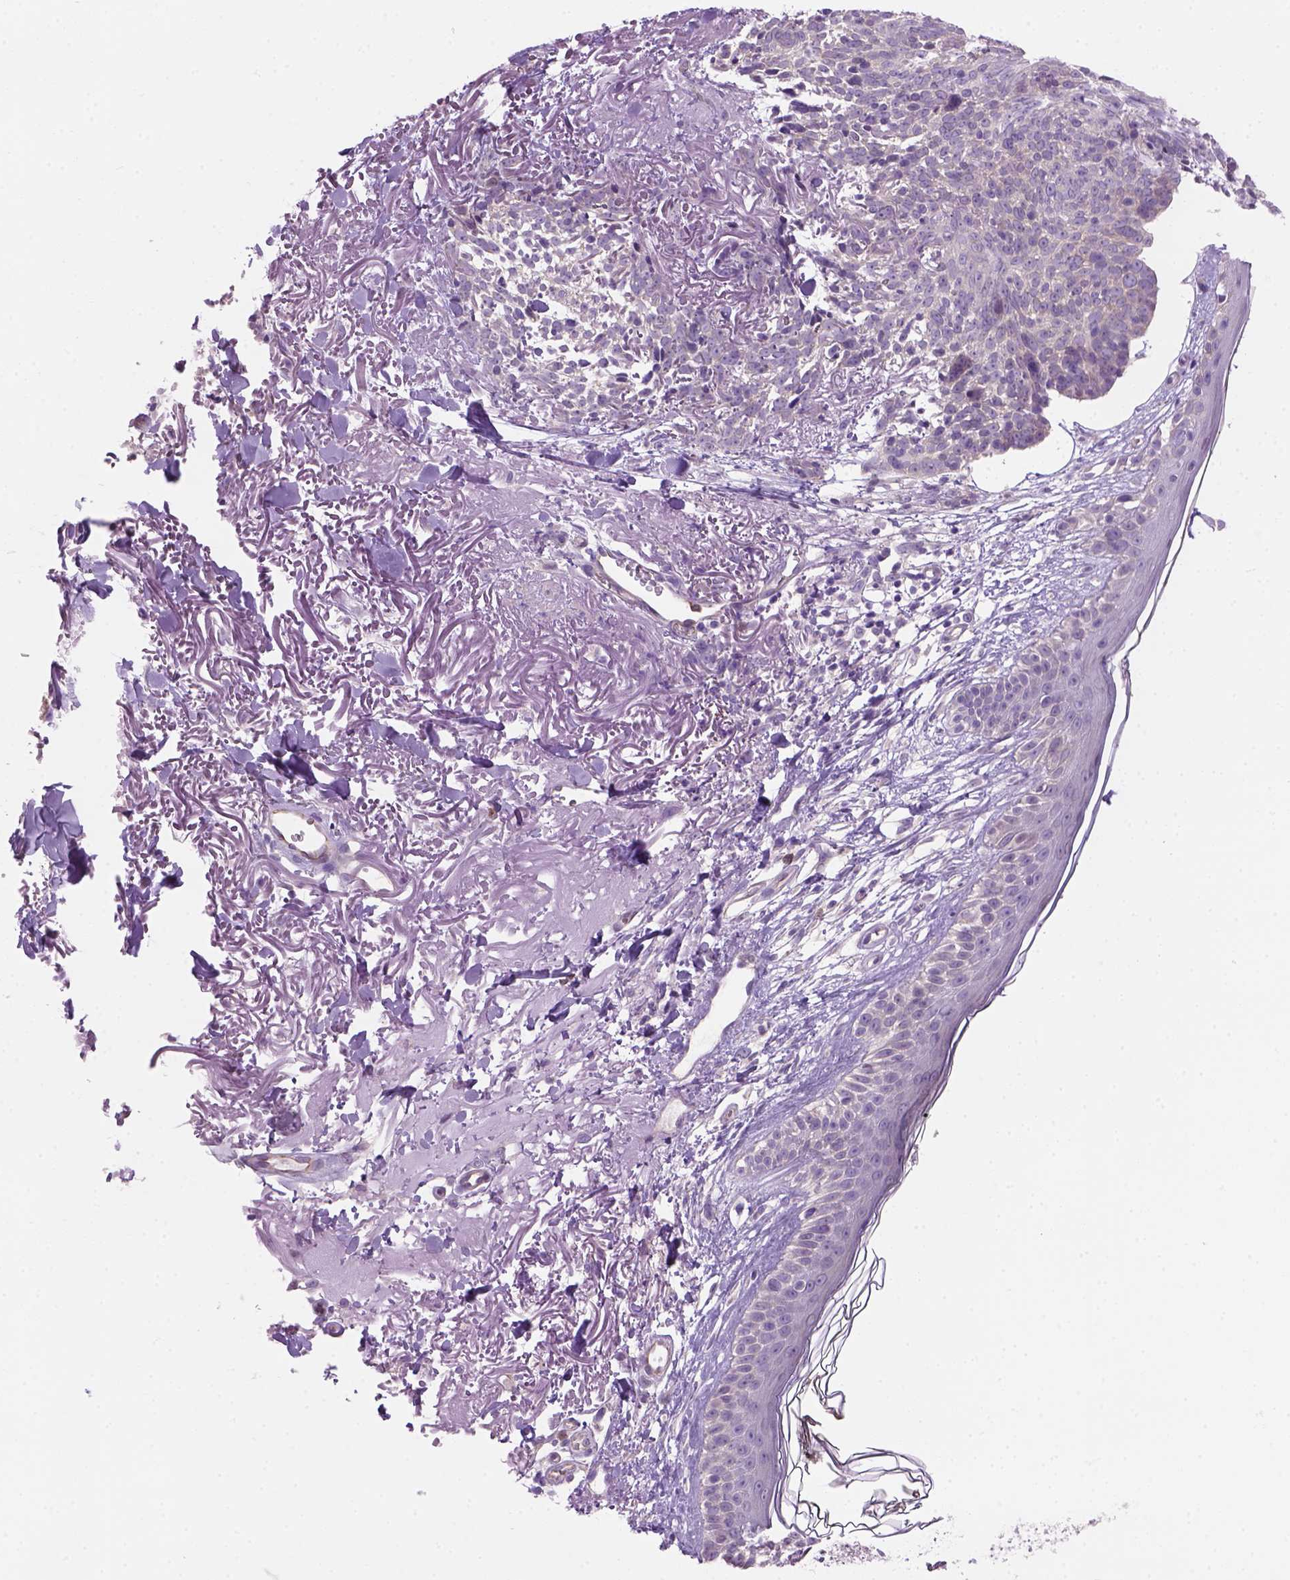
{"staining": {"intensity": "negative", "quantity": "none", "location": "none"}, "tissue": "skin cancer", "cell_type": "Tumor cells", "image_type": "cancer", "snomed": [{"axis": "morphology", "description": "Basal cell carcinoma"}, {"axis": "morphology", "description": "BCC, high aggressive"}, {"axis": "topography", "description": "Skin"}], "caption": "Immunohistochemical staining of skin cancer (basal cell carcinoma) shows no significant expression in tumor cells.", "gene": "CD84", "patient": {"sex": "female", "age": 86}}